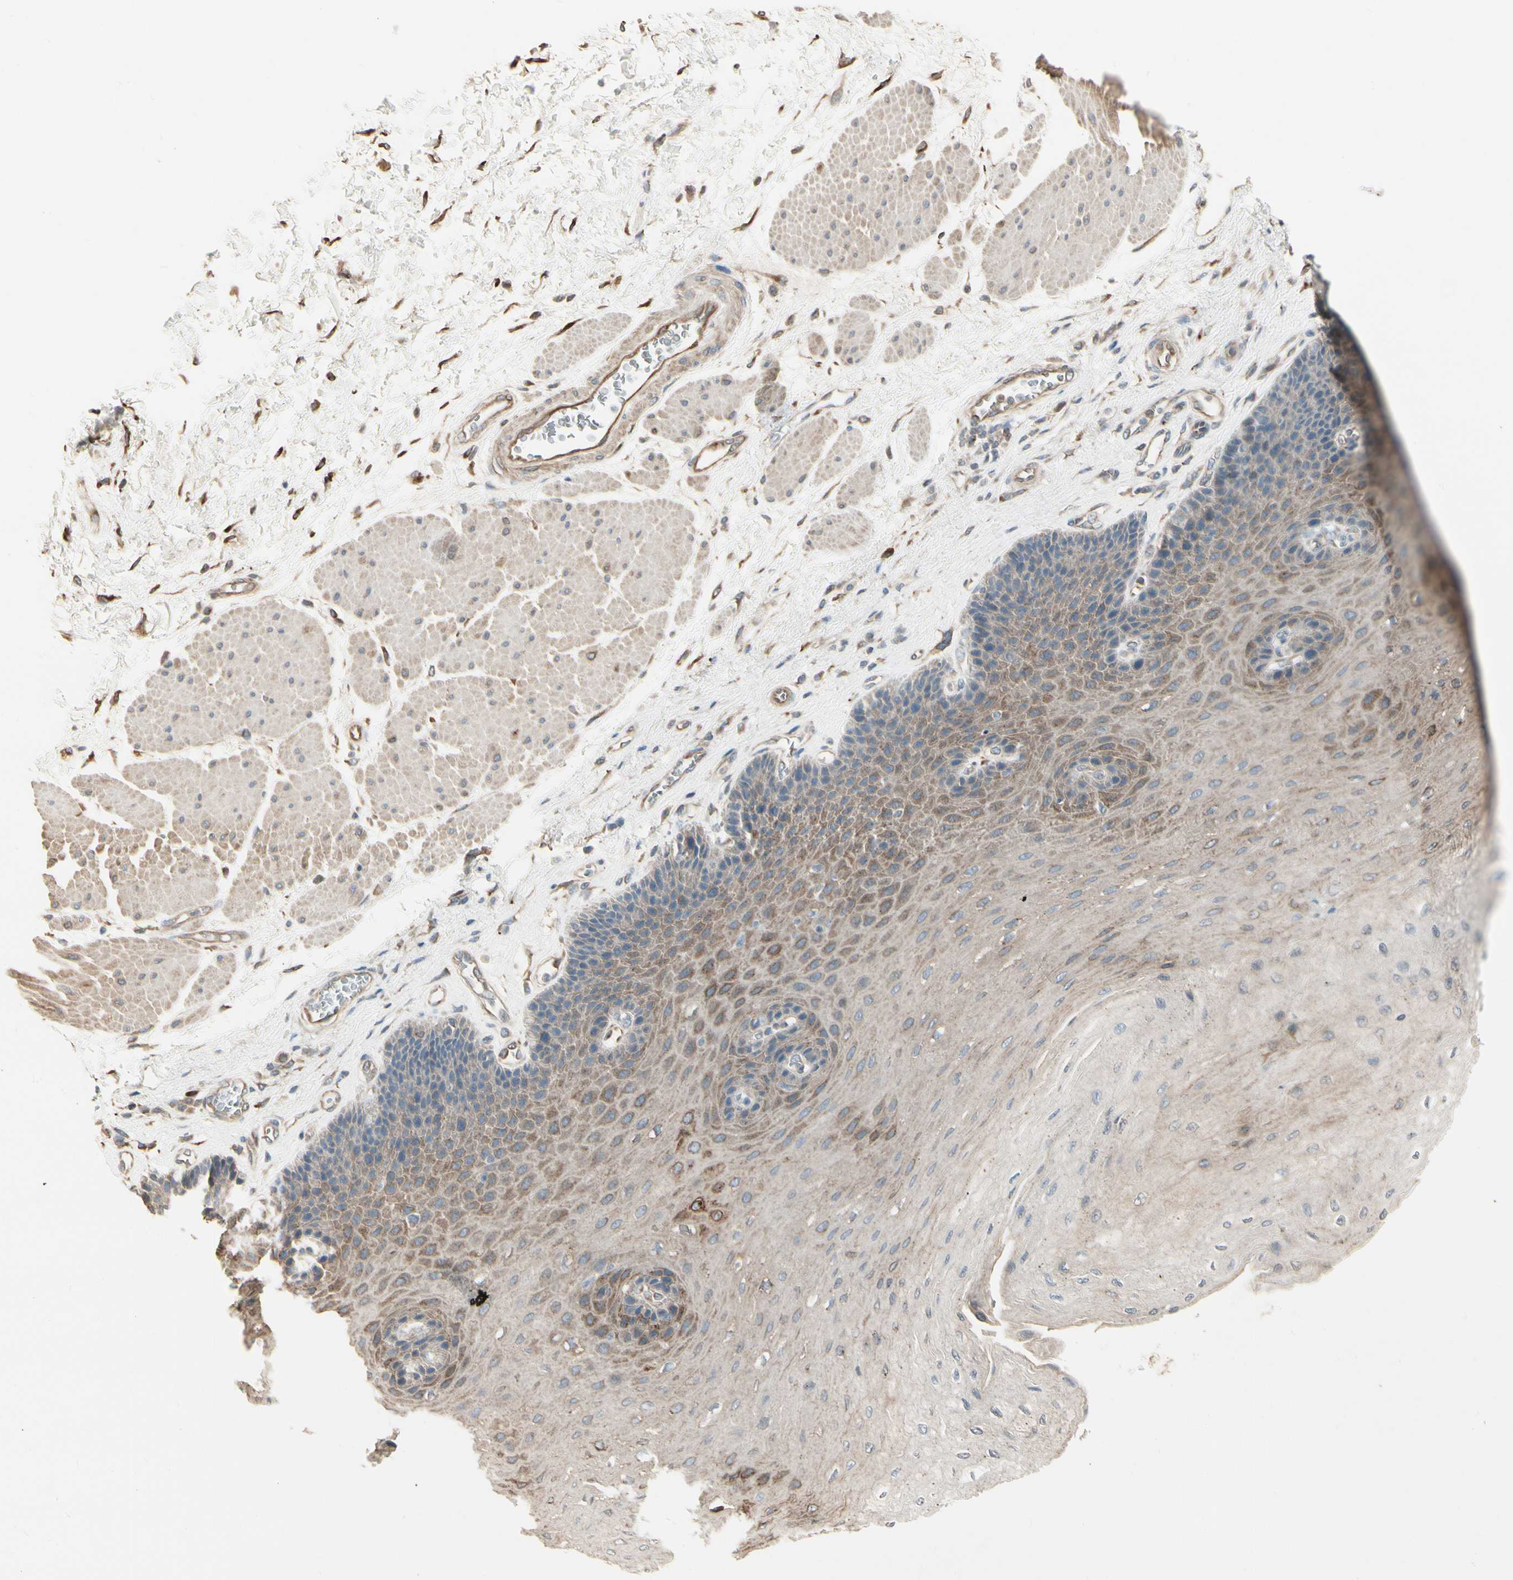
{"staining": {"intensity": "moderate", "quantity": ">75%", "location": "cytoplasmic/membranous"}, "tissue": "esophagus", "cell_type": "Squamous epithelial cells", "image_type": "normal", "snomed": [{"axis": "morphology", "description": "Normal tissue, NOS"}, {"axis": "topography", "description": "Esophagus"}], "caption": "Immunohistochemical staining of normal esophagus displays >75% levels of moderate cytoplasmic/membranous protein expression in about >75% of squamous epithelial cells.", "gene": "NUCB2", "patient": {"sex": "female", "age": 72}}